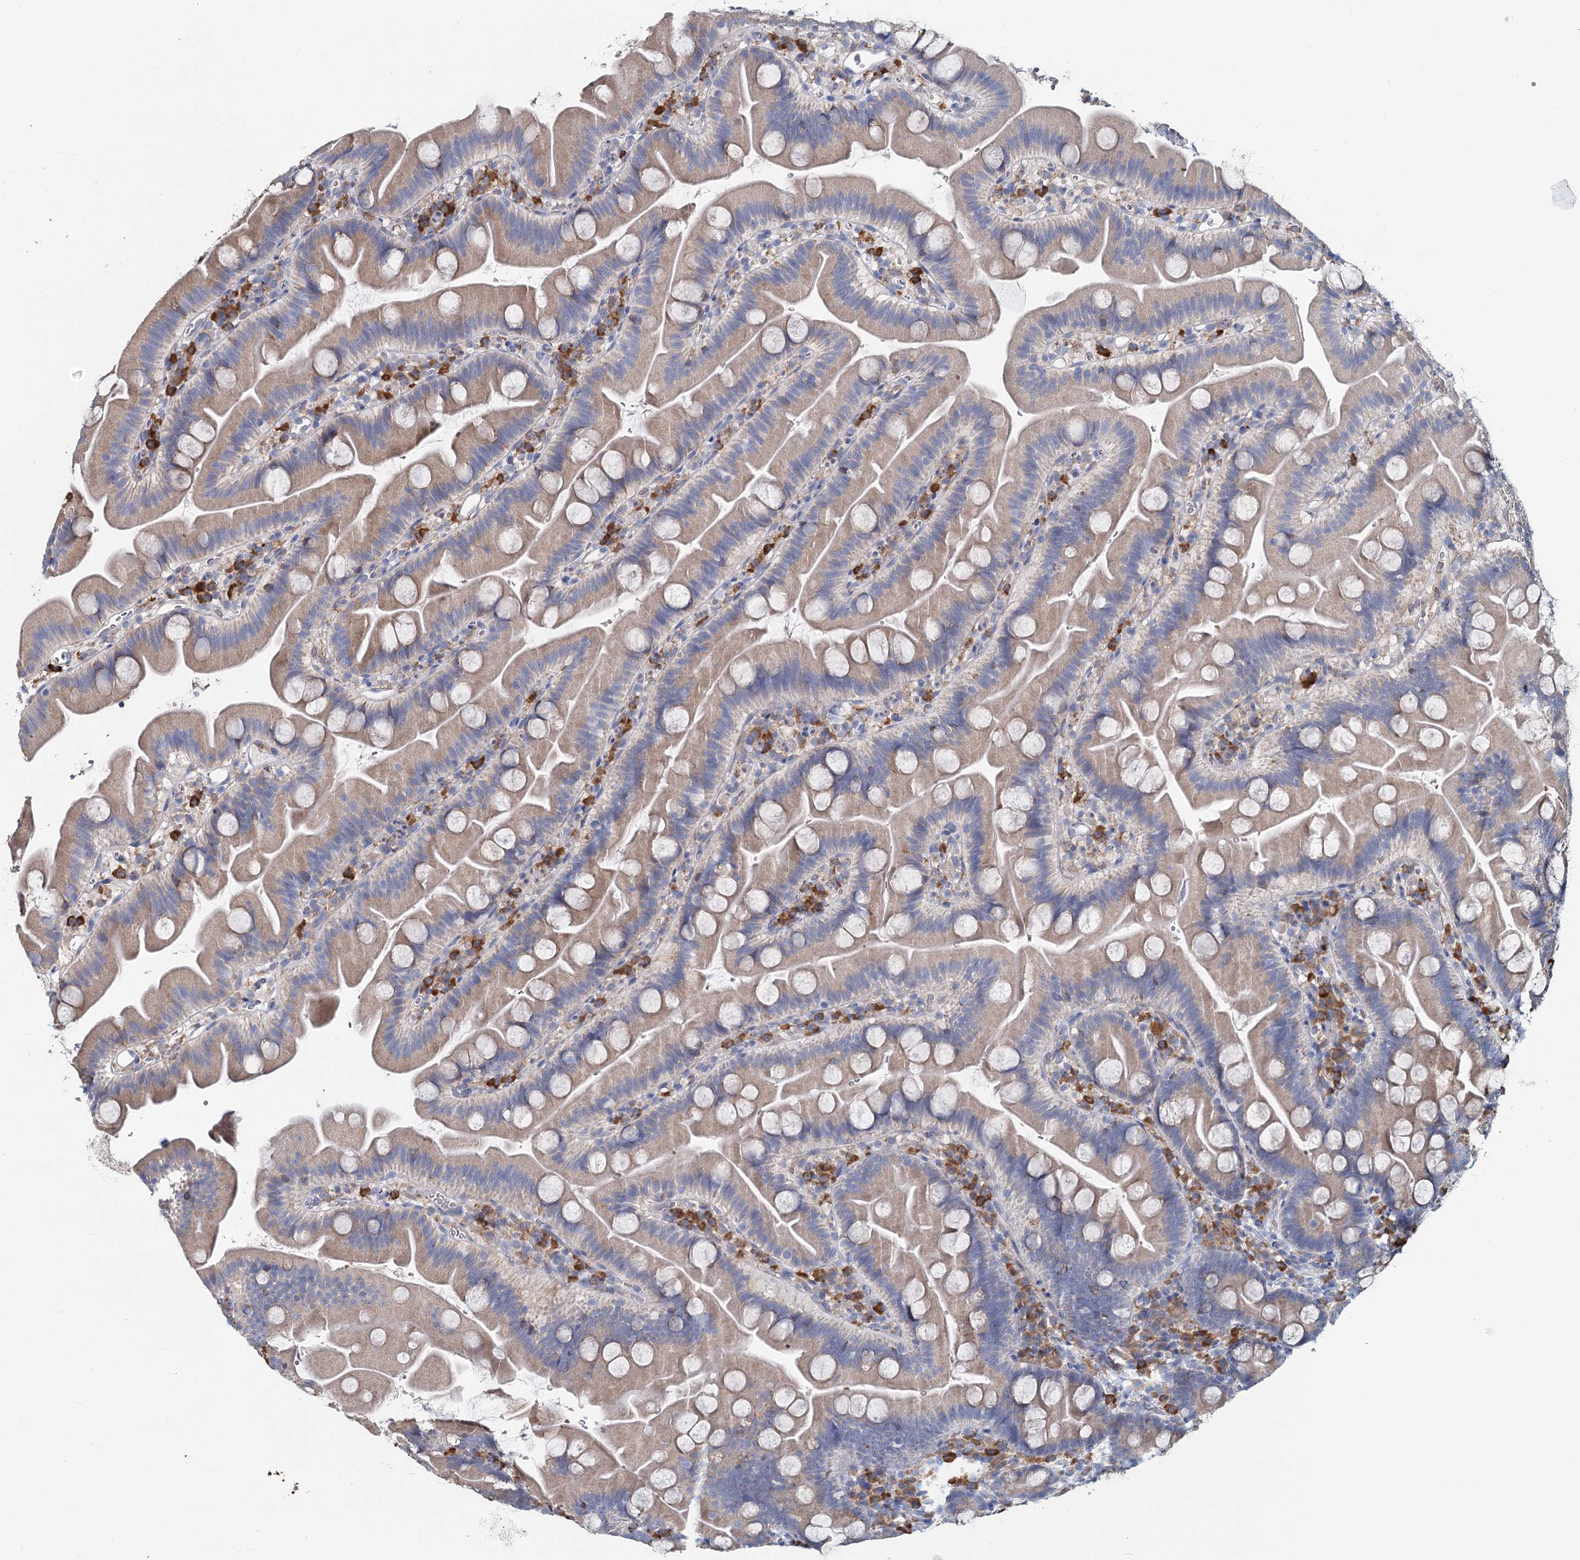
{"staining": {"intensity": "weak", "quantity": "25%-75%", "location": "cytoplasmic/membranous"}, "tissue": "small intestine", "cell_type": "Glandular cells", "image_type": "normal", "snomed": [{"axis": "morphology", "description": "Normal tissue, NOS"}, {"axis": "topography", "description": "Small intestine"}], "caption": "Immunohistochemical staining of unremarkable small intestine displays low levels of weak cytoplasmic/membranous positivity in approximately 25%-75% of glandular cells. Nuclei are stained in blue.", "gene": "ANKRD16", "patient": {"sex": "female", "age": 68}}